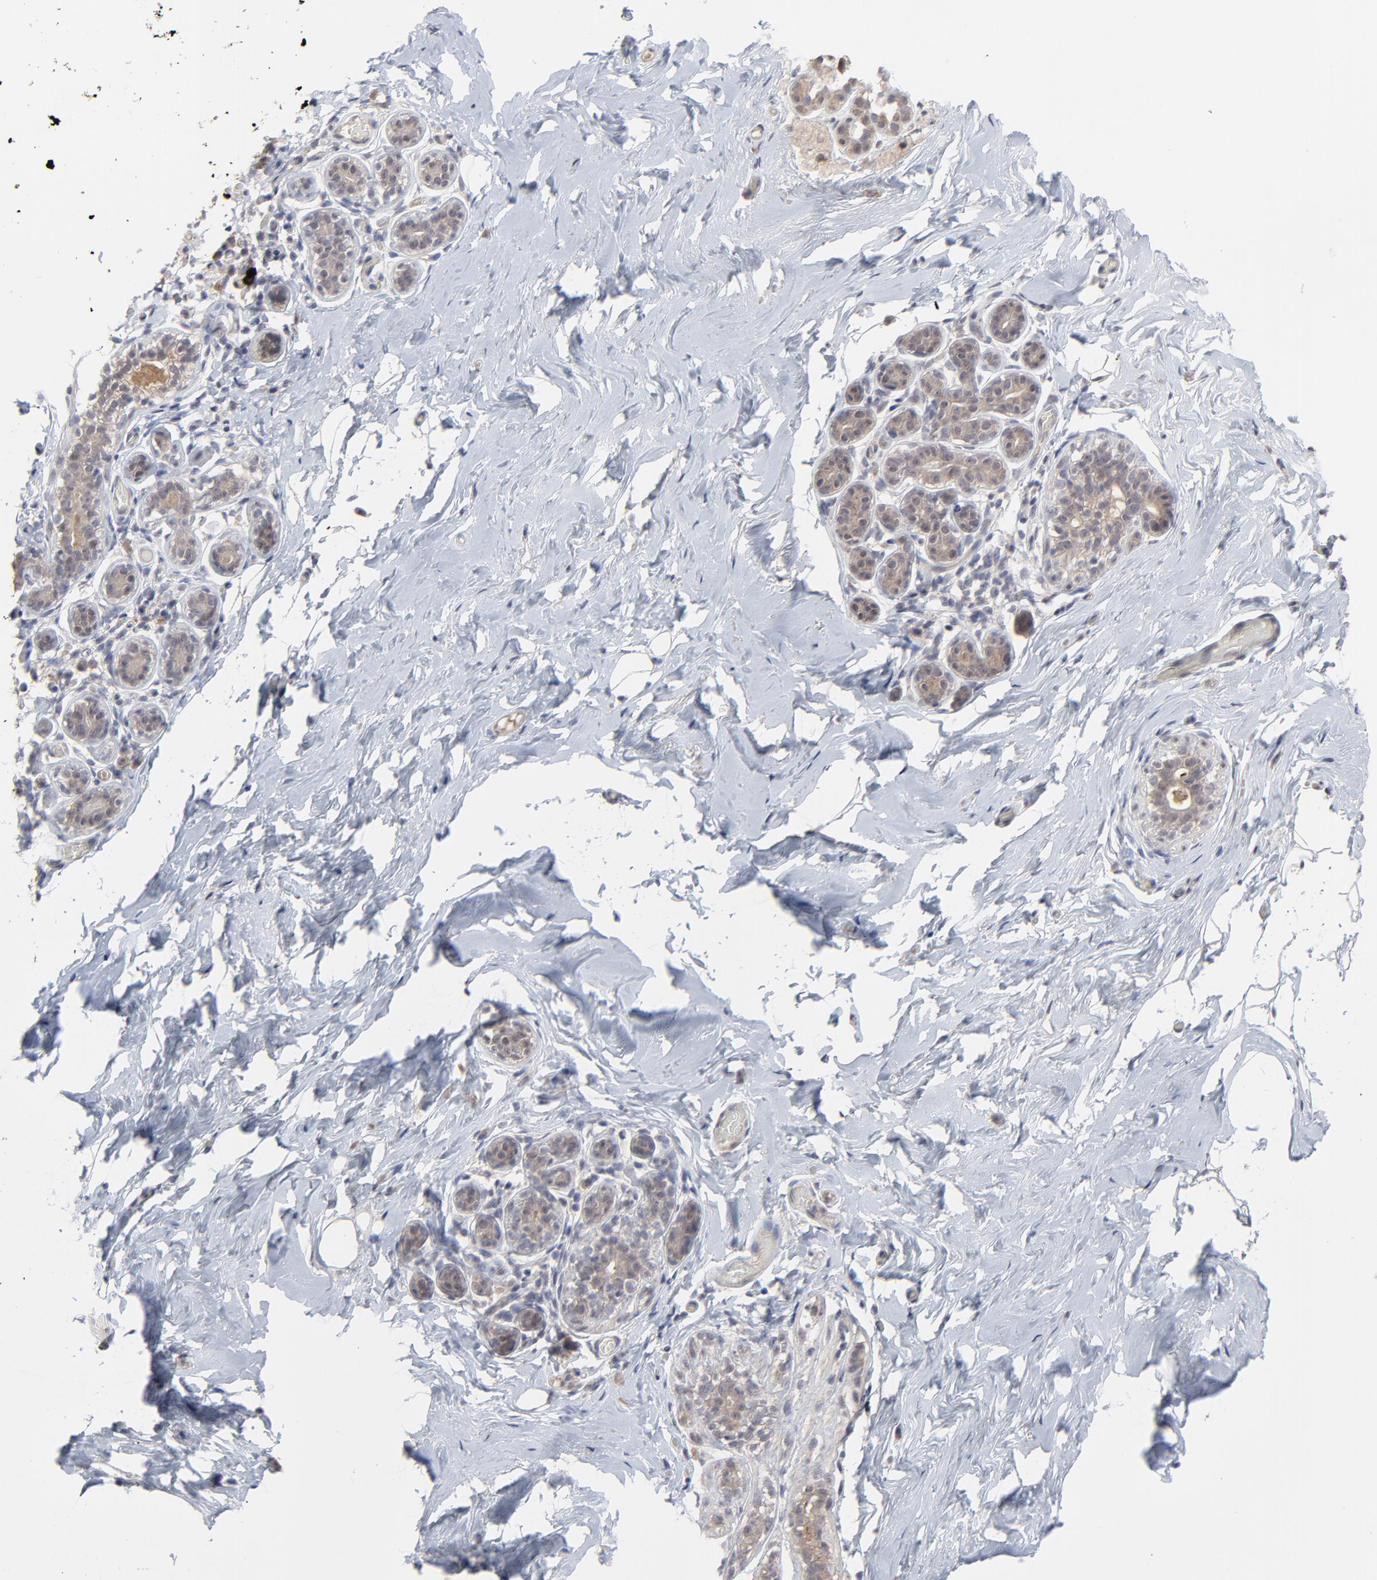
{"staining": {"intensity": "negative", "quantity": "none", "location": "none"}, "tissue": "breast", "cell_type": "Adipocytes", "image_type": "normal", "snomed": [{"axis": "morphology", "description": "Normal tissue, NOS"}, {"axis": "topography", "description": "Breast"}, {"axis": "topography", "description": "Soft tissue"}], "caption": "This histopathology image is of unremarkable breast stained with IHC to label a protein in brown with the nuclei are counter-stained blue. There is no staining in adipocytes.", "gene": "FAM199X", "patient": {"sex": "female", "age": 75}}